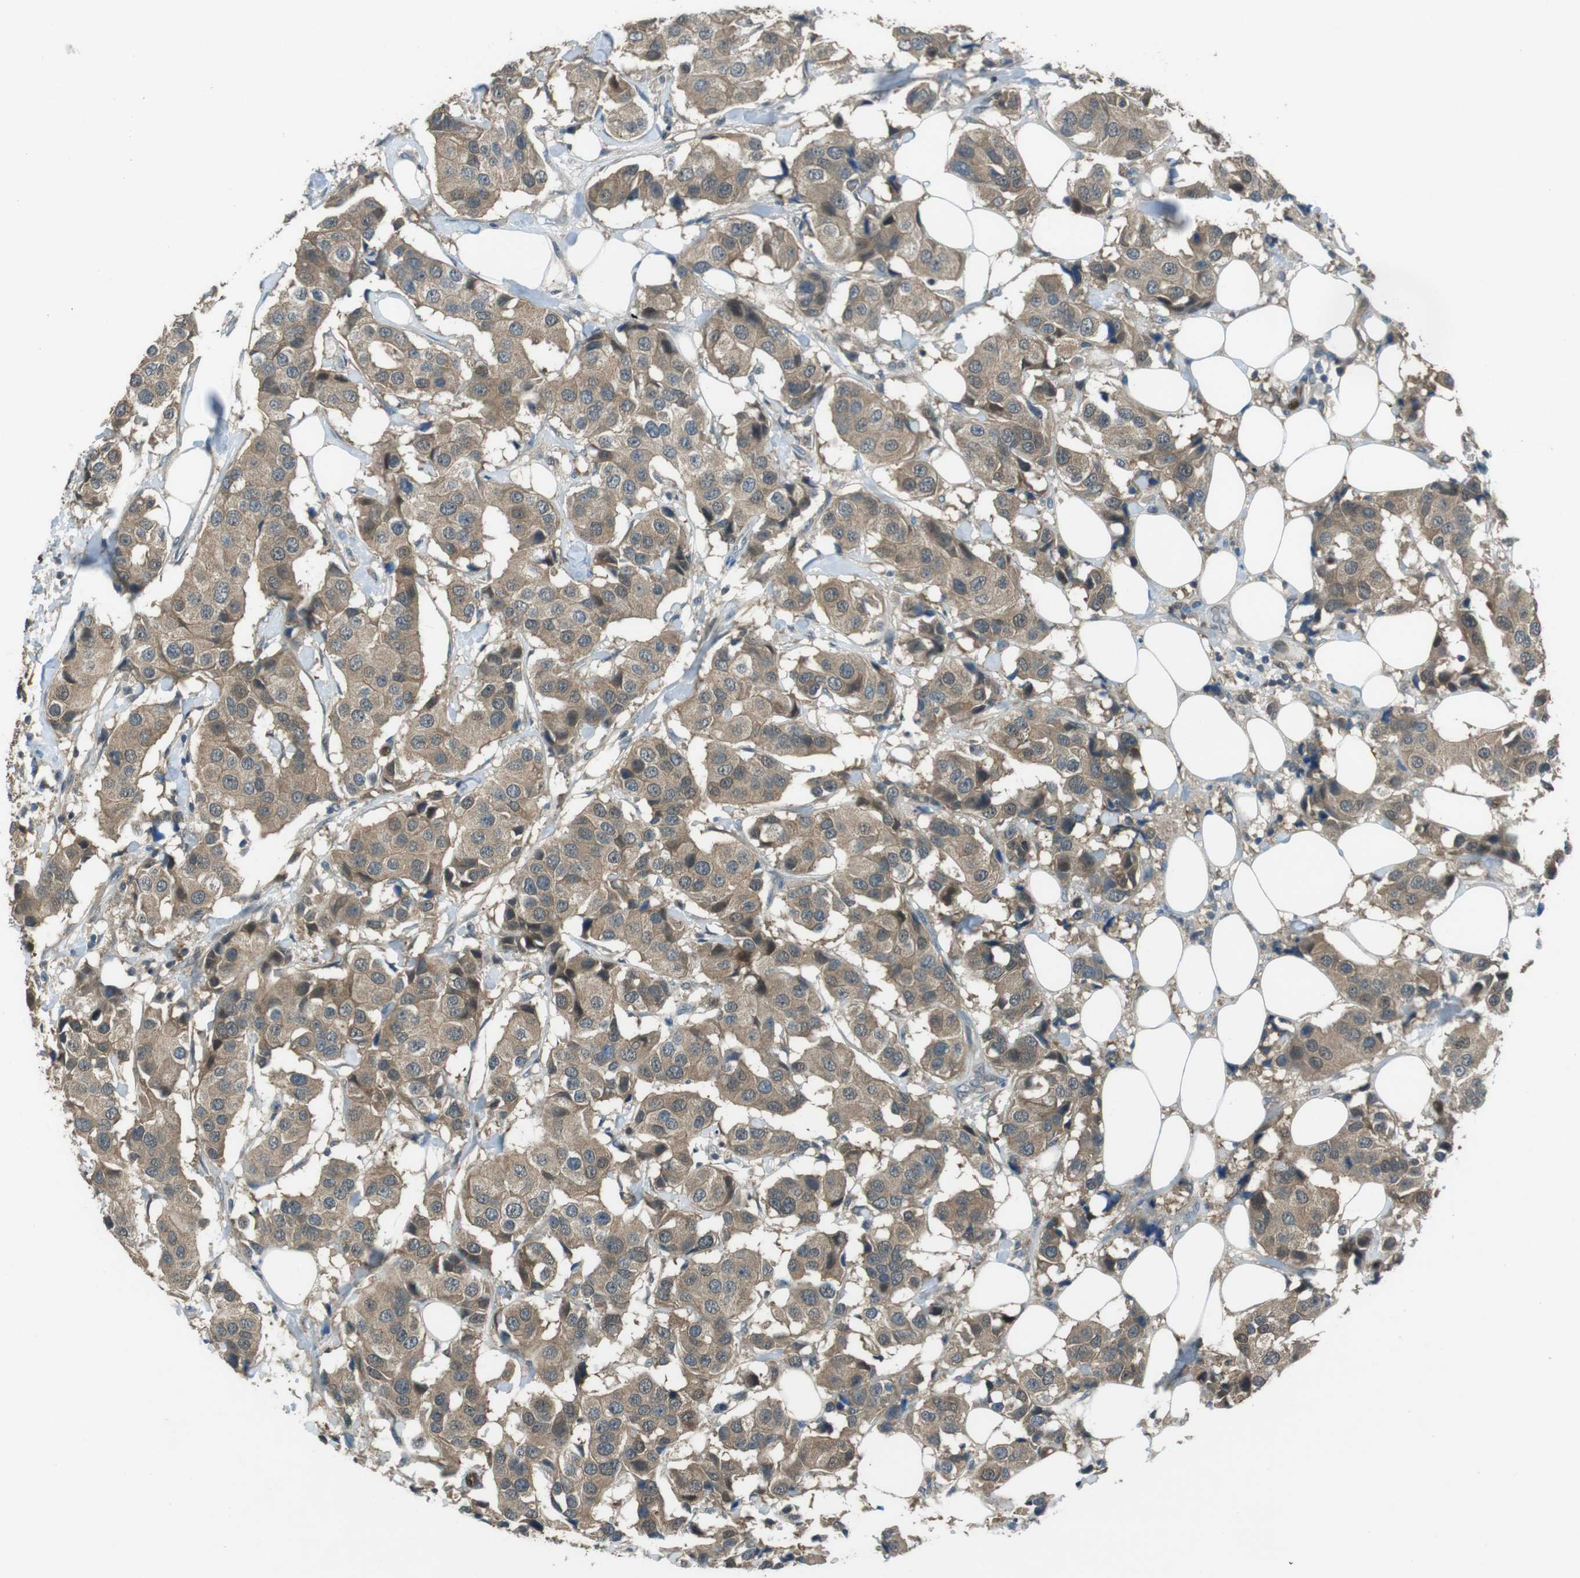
{"staining": {"intensity": "moderate", "quantity": ">75%", "location": "cytoplasmic/membranous"}, "tissue": "breast cancer", "cell_type": "Tumor cells", "image_type": "cancer", "snomed": [{"axis": "morphology", "description": "Normal tissue, NOS"}, {"axis": "morphology", "description": "Duct carcinoma"}, {"axis": "topography", "description": "Breast"}], "caption": "Breast cancer stained for a protein demonstrates moderate cytoplasmic/membranous positivity in tumor cells.", "gene": "MFAP3", "patient": {"sex": "female", "age": 39}}